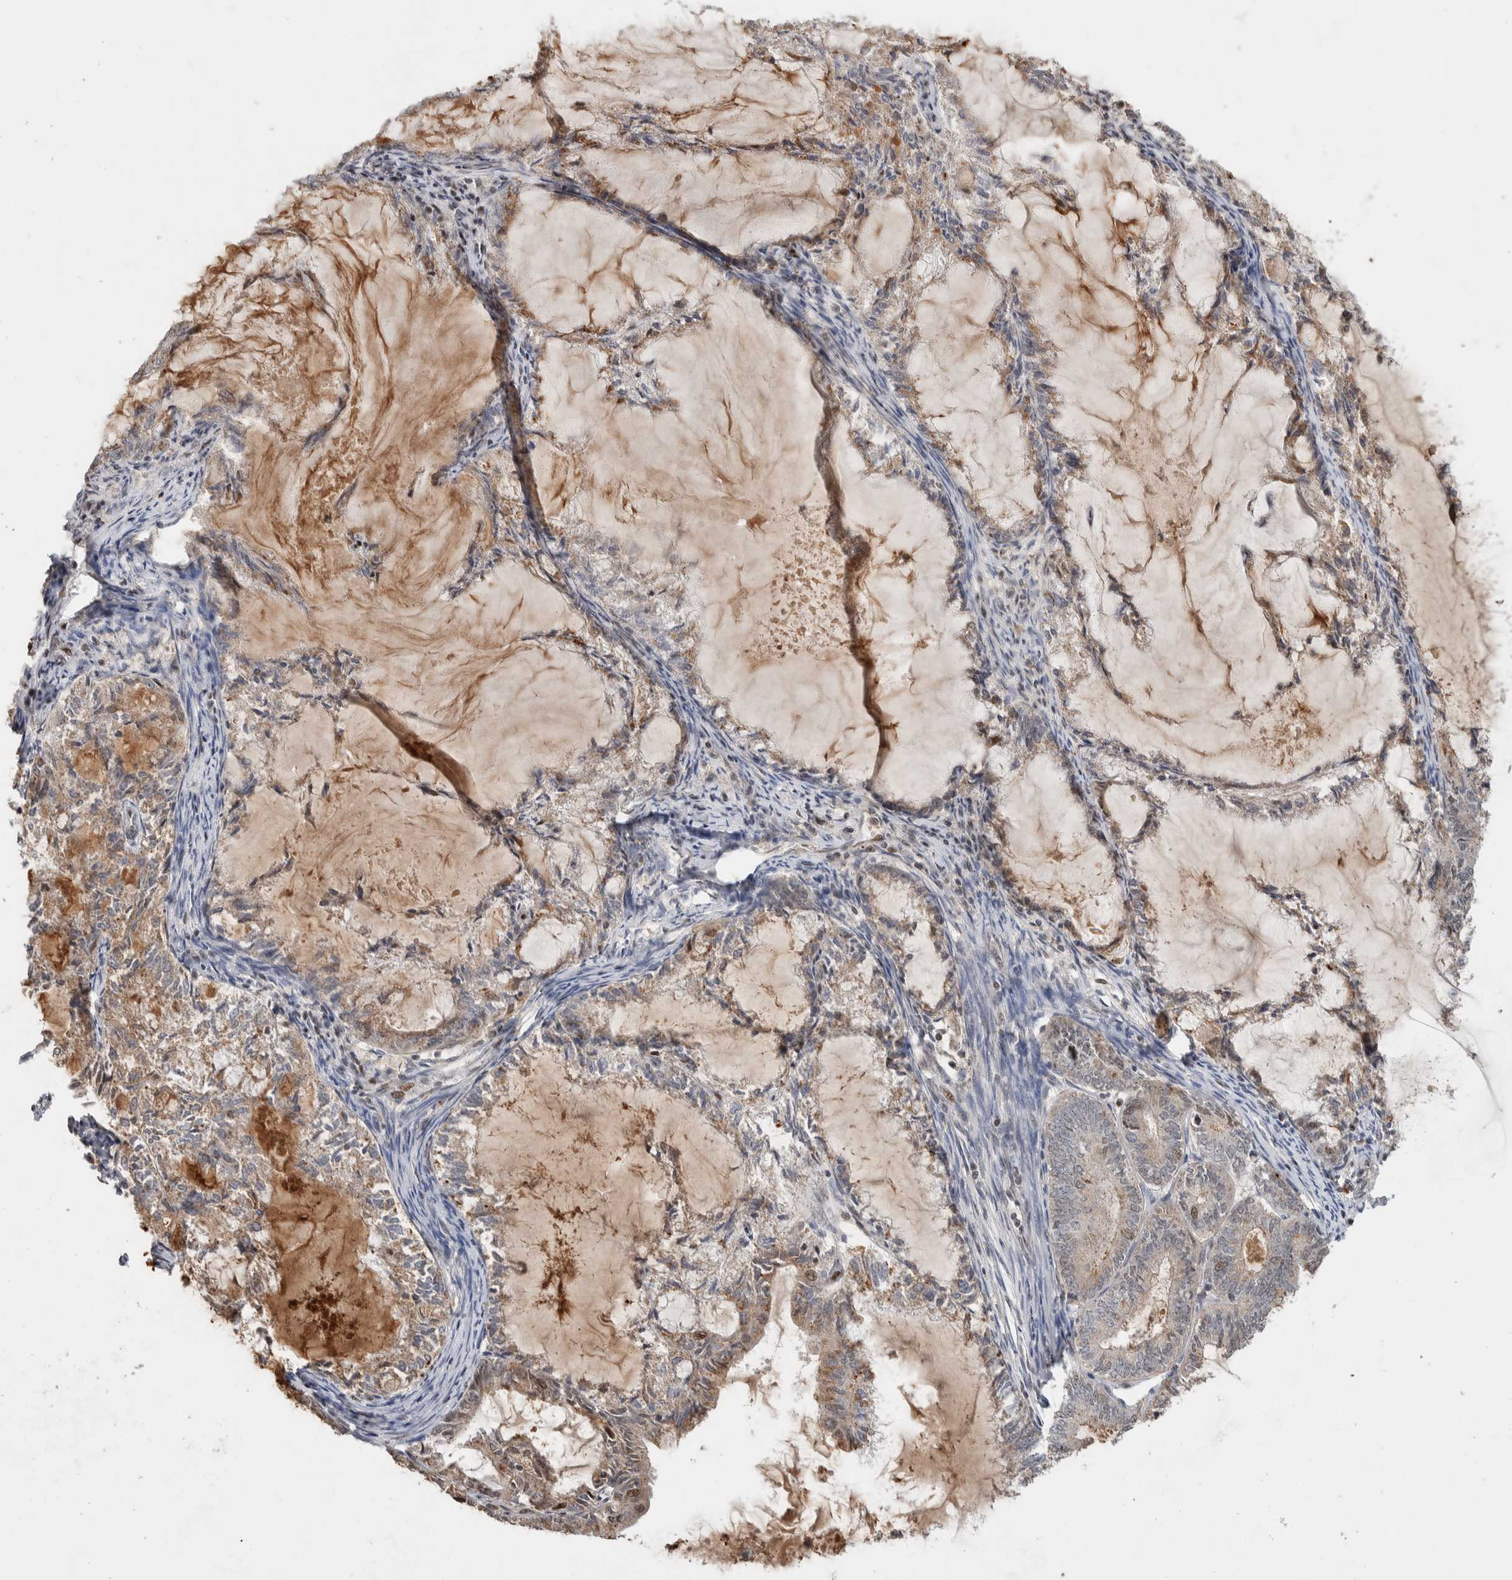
{"staining": {"intensity": "weak", "quantity": ">75%", "location": "cytoplasmic/membranous"}, "tissue": "endometrial cancer", "cell_type": "Tumor cells", "image_type": "cancer", "snomed": [{"axis": "morphology", "description": "Adenocarcinoma, NOS"}, {"axis": "topography", "description": "Endometrium"}], "caption": "IHC (DAB (3,3'-diaminobenzidine)) staining of adenocarcinoma (endometrial) reveals weak cytoplasmic/membranous protein staining in about >75% of tumor cells. The staining was performed using DAB (3,3'-diaminobenzidine) to visualize the protein expression in brown, while the nuclei were stained in blue with hematoxylin (Magnification: 20x).", "gene": "ZNF521", "patient": {"sex": "female", "age": 86}}